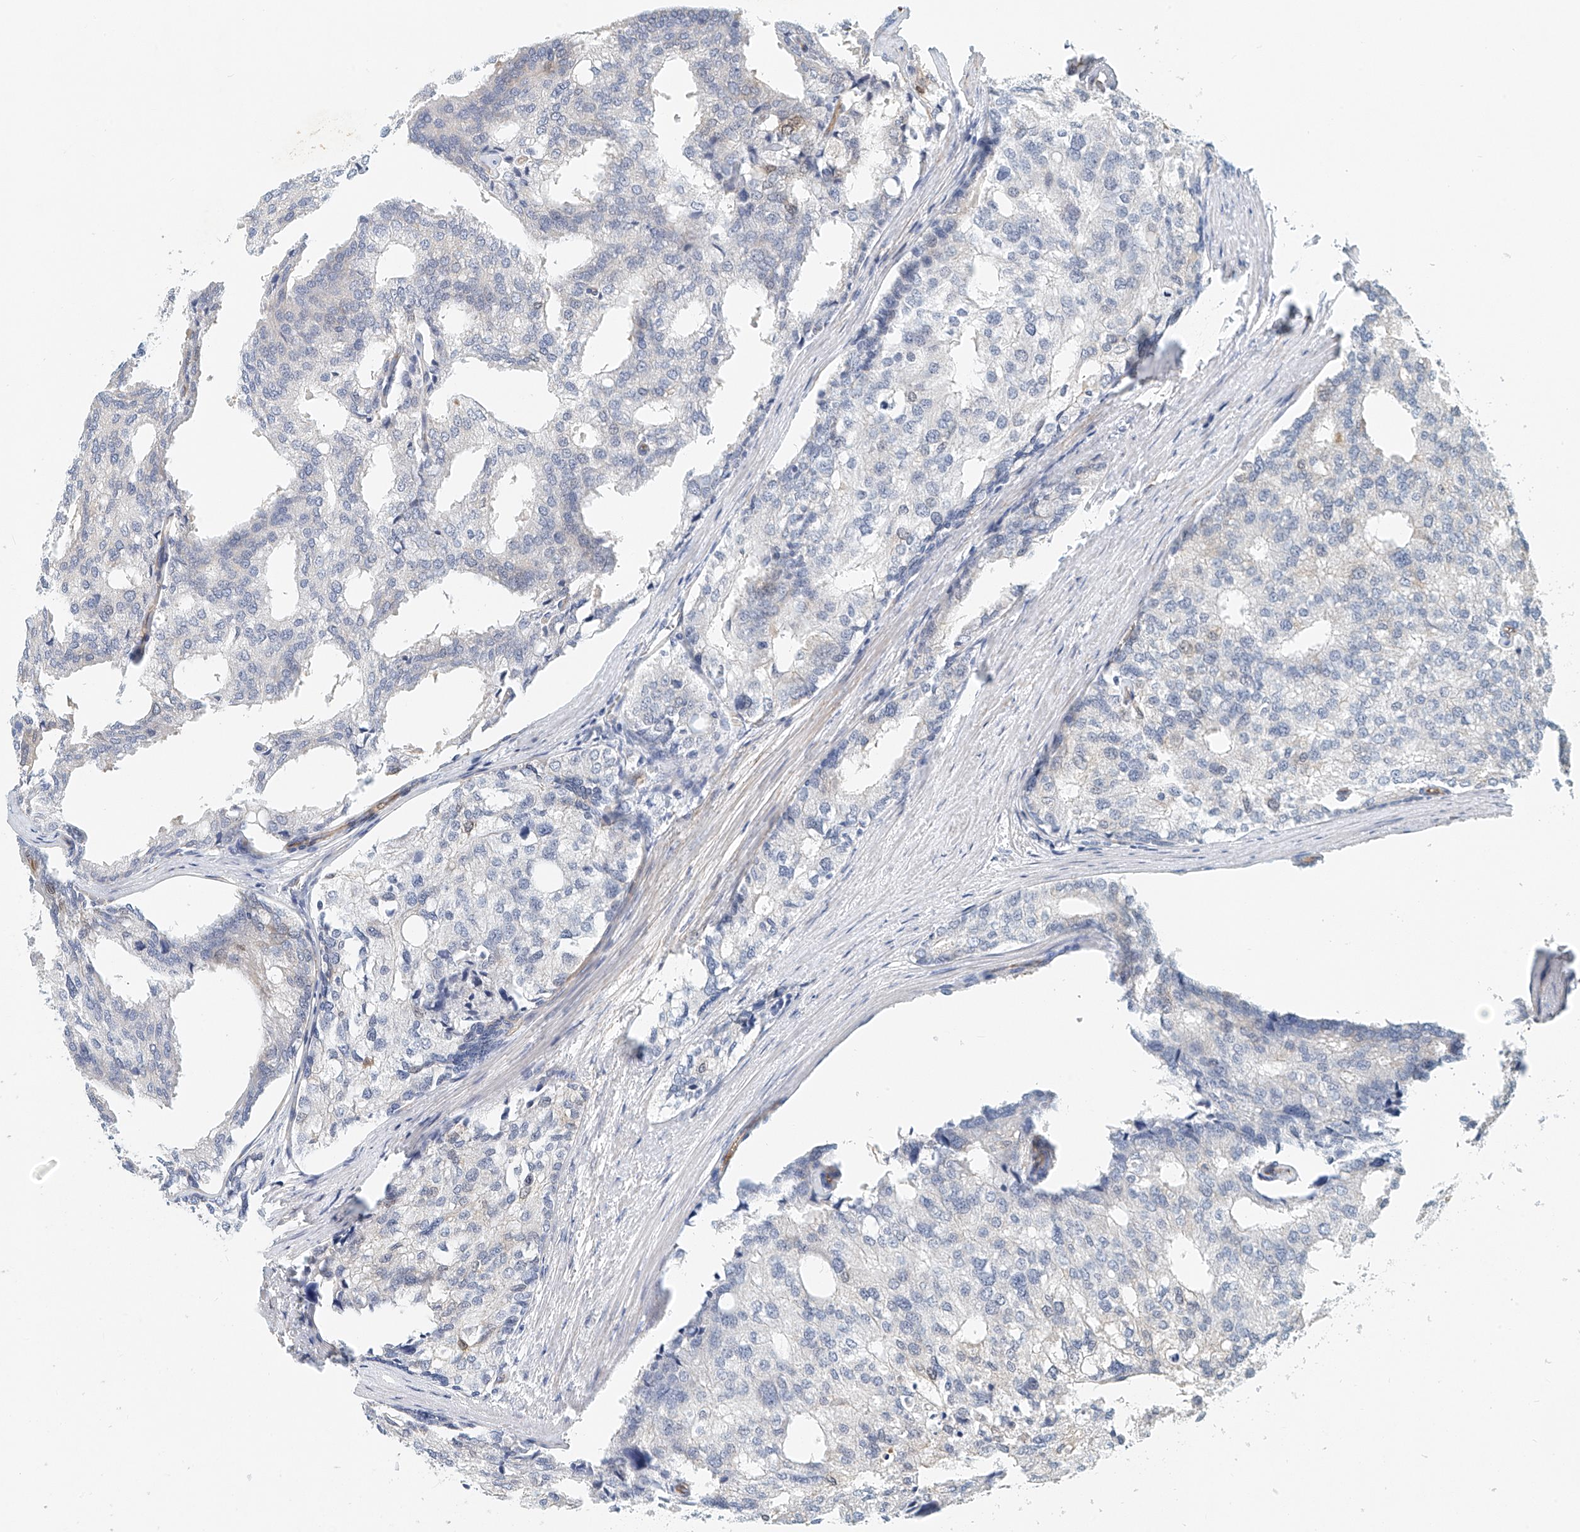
{"staining": {"intensity": "negative", "quantity": "none", "location": "none"}, "tissue": "prostate cancer", "cell_type": "Tumor cells", "image_type": "cancer", "snomed": [{"axis": "morphology", "description": "Adenocarcinoma, High grade"}, {"axis": "topography", "description": "Prostate"}], "caption": "High power microscopy photomicrograph of an immunohistochemistry micrograph of adenocarcinoma (high-grade) (prostate), revealing no significant expression in tumor cells. The staining was performed using DAB to visualize the protein expression in brown, while the nuclei were stained in blue with hematoxylin (Magnification: 20x).", "gene": "ARHGAP28", "patient": {"sex": "male", "age": 50}}